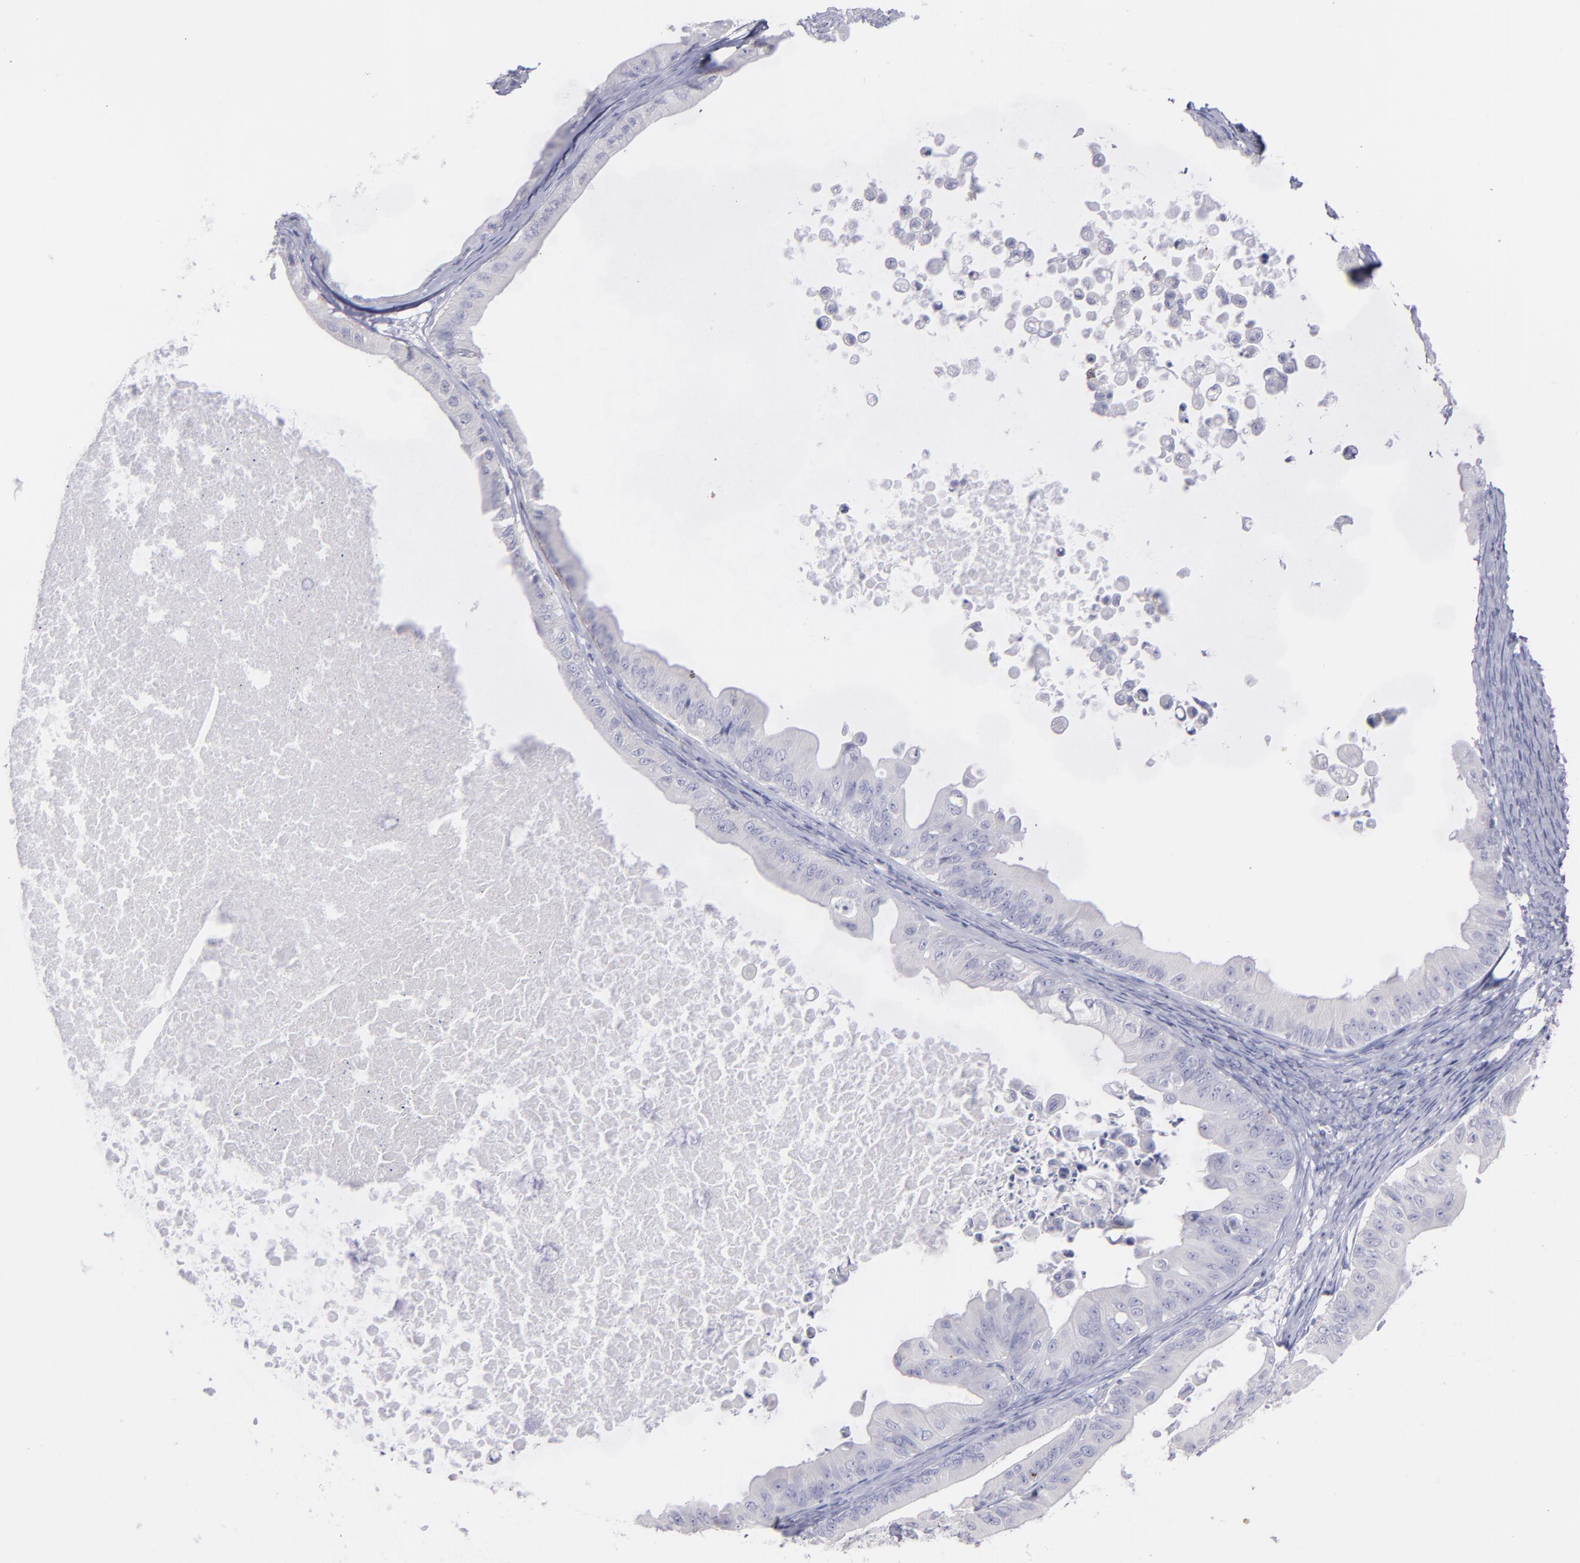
{"staining": {"intensity": "negative", "quantity": "none", "location": "none"}, "tissue": "ovarian cancer", "cell_type": "Tumor cells", "image_type": "cancer", "snomed": [{"axis": "morphology", "description": "Cystadenocarcinoma, mucinous, NOS"}, {"axis": "topography", "description": "Ovary"}], "caption": "Ovarian cancer (mucinous cystadenocarcinoma) was stained to show a protein in brown. There is no significant staining in tumor cells.", "gene": "SNAP25", "patient": {"sex": "female", "age": 37}}